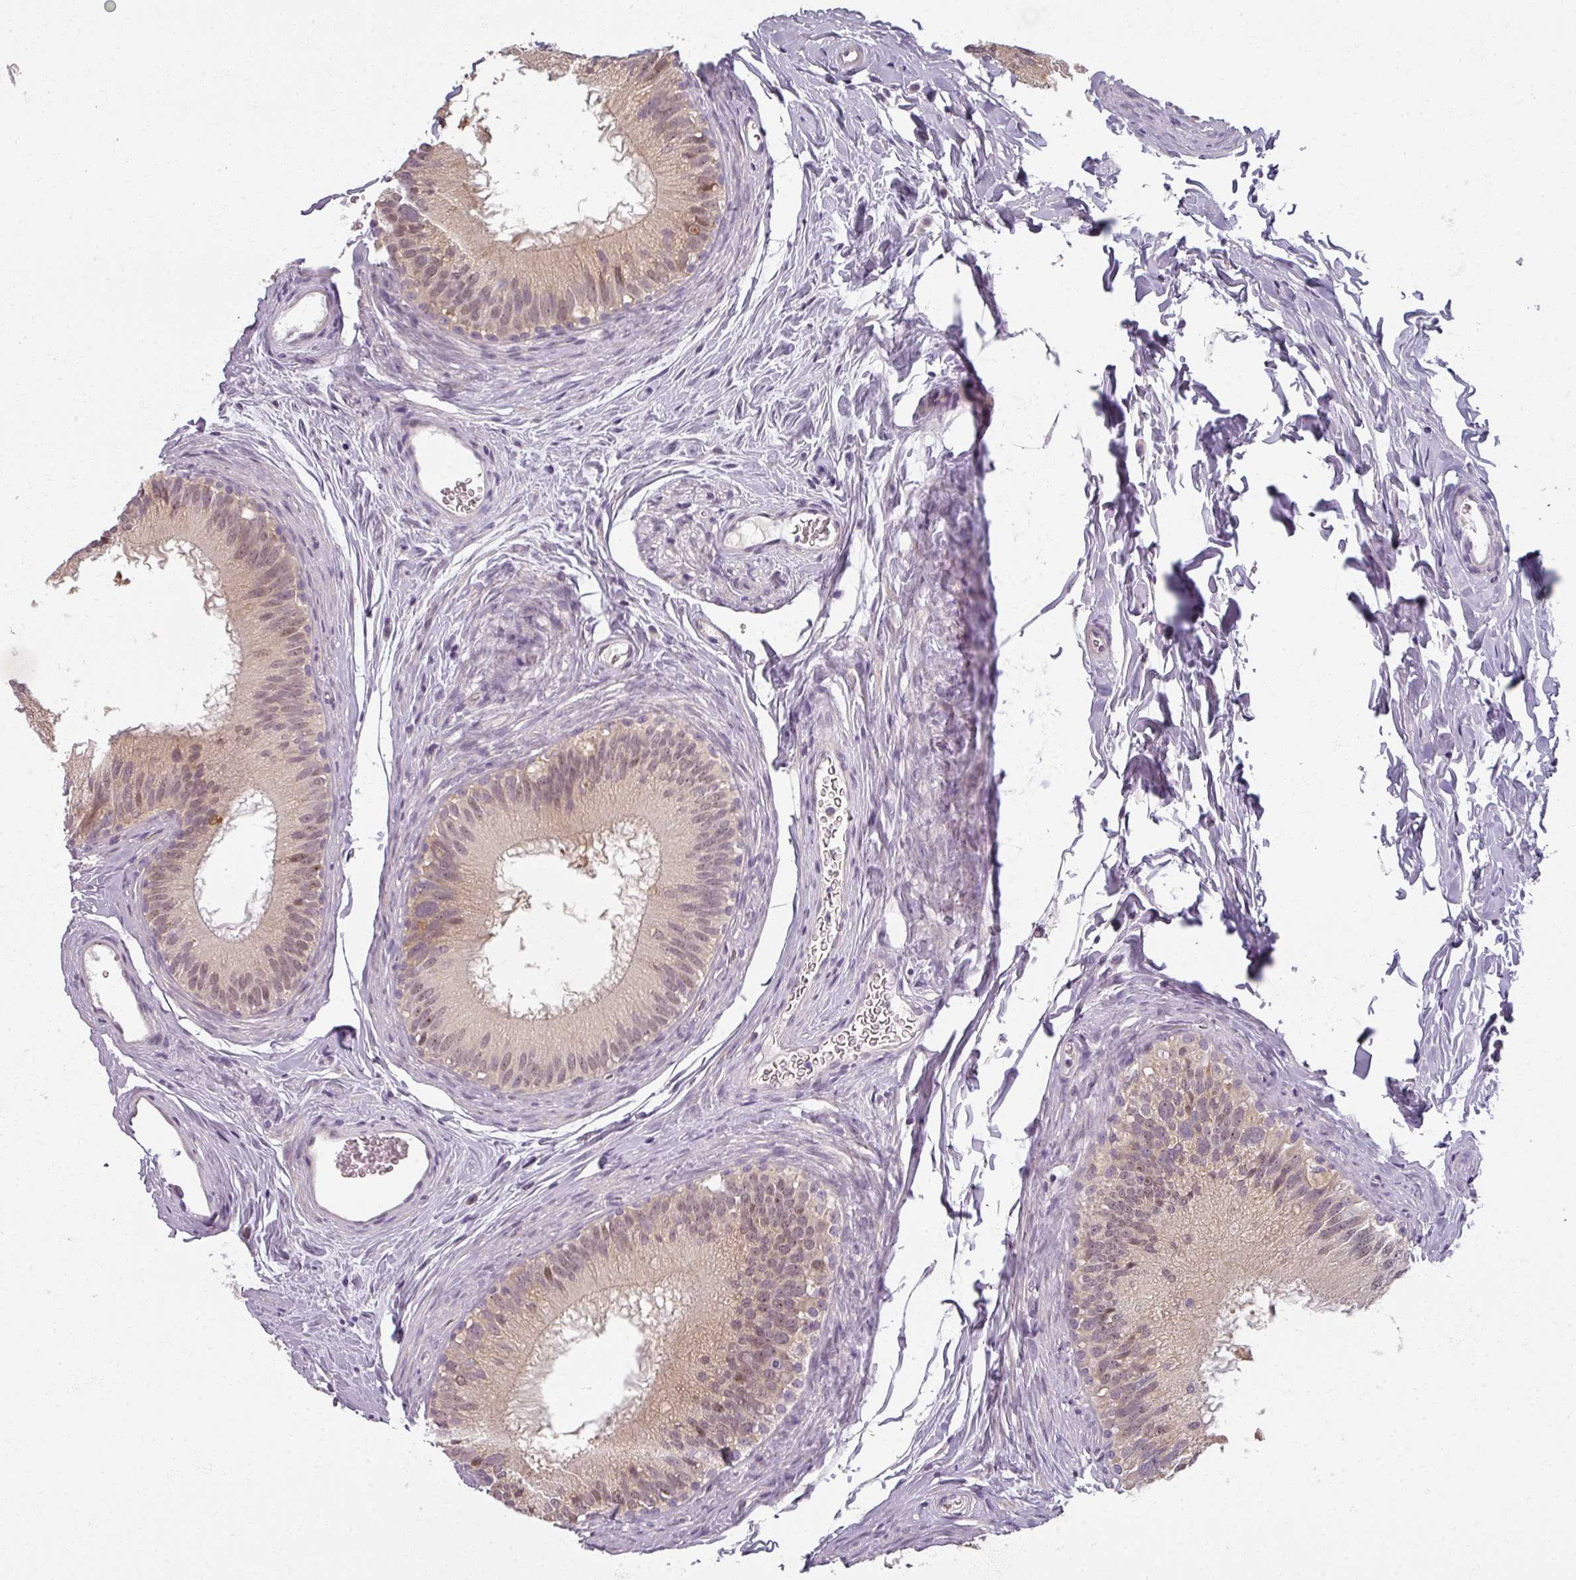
{"staining": {"intensity": "weak", "quantity": "25%-75%", "location": "cytoplasmic/membranous,nuclear"}, "tissue": "epididymis", "cell_type": "Glandular cells", "image_type": "normal", "snomed": [{"axis": "morphology", "description": "Normal tissue, NOS"}, {"axis": "topography", "description": "Epididymis"}], "caption": "Protein staining exhibits weak cytoplasmic/membranous,nuclear staining in about 25%-75% of glandular cells in unremarkable epididymis.", "gene": "MYMK", "patient": {"sex": "male", "age": 38}}